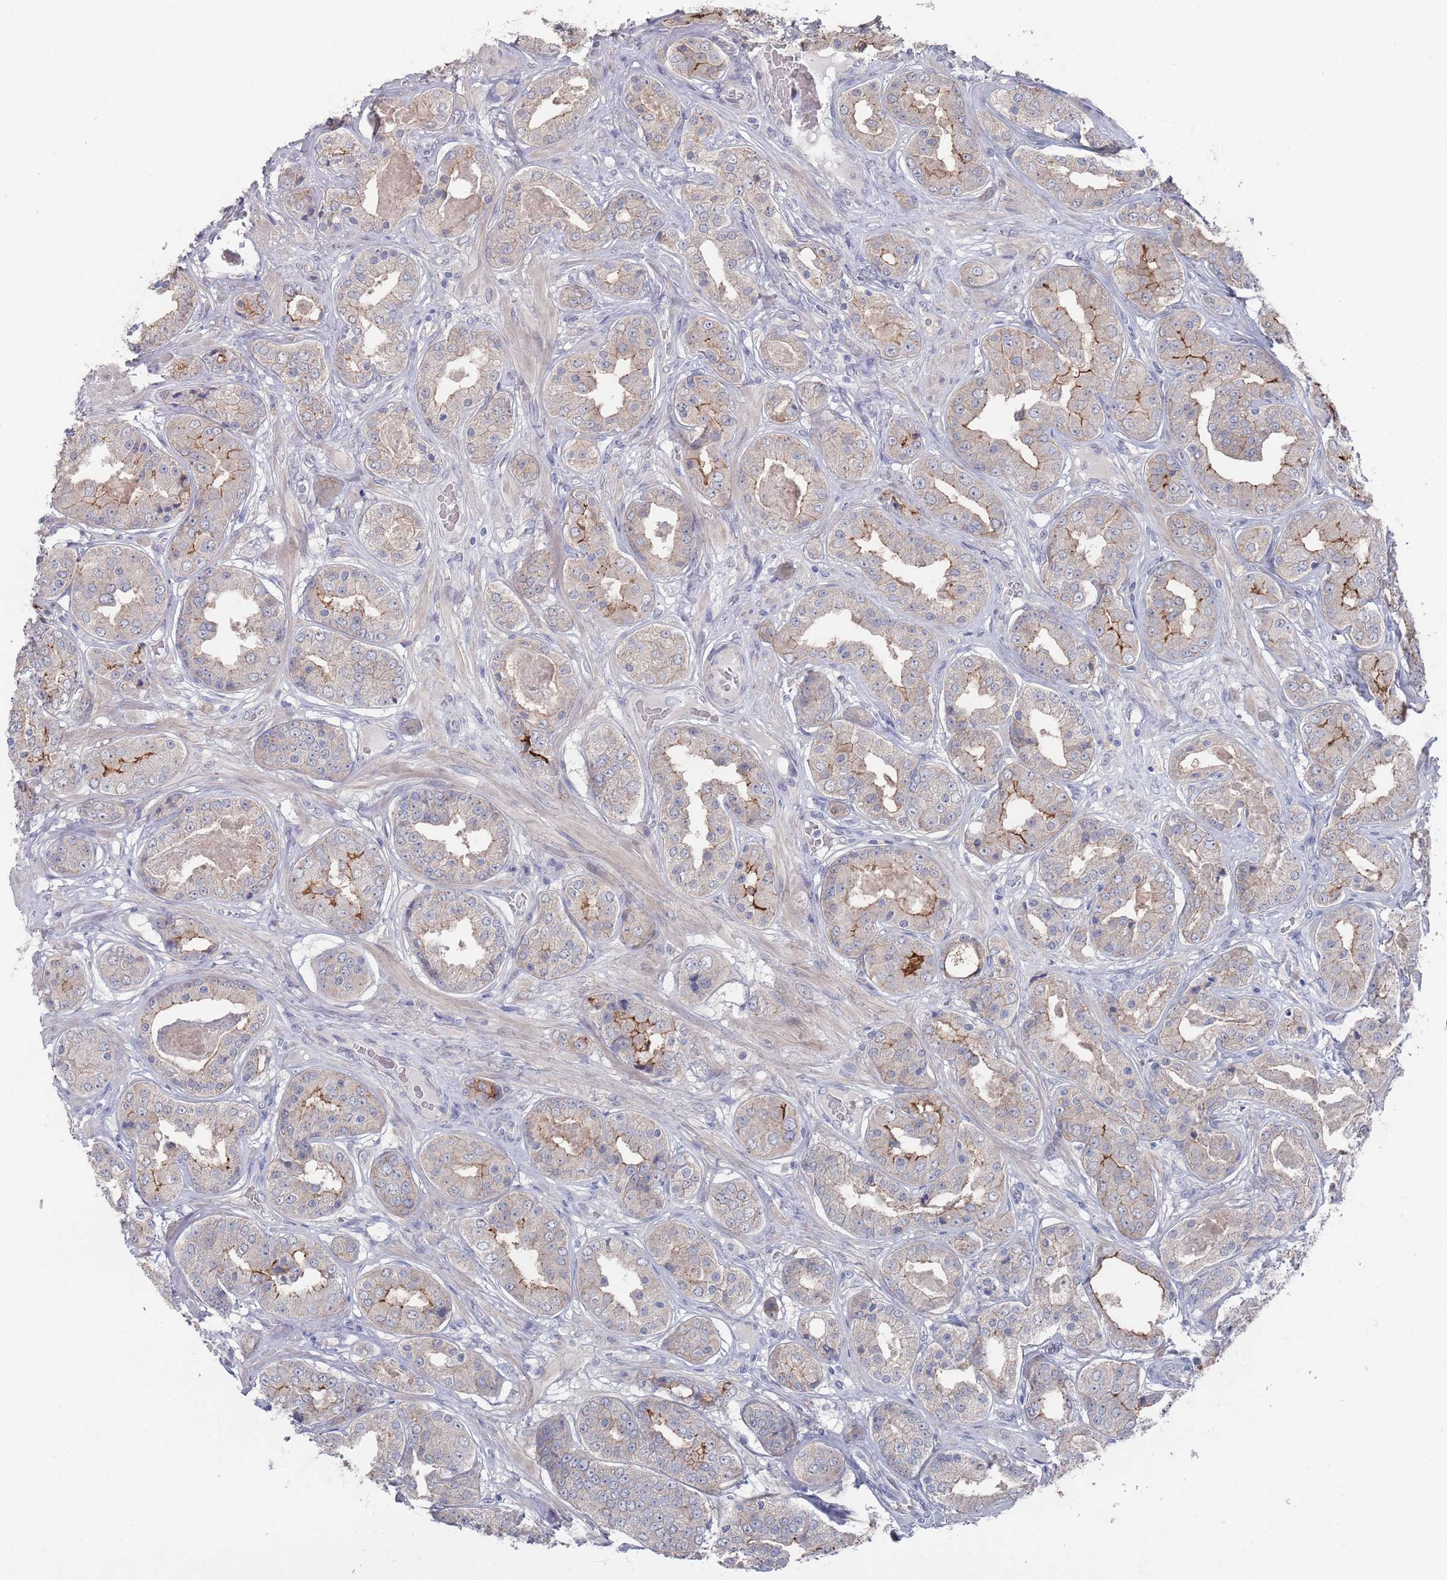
{"staining": {"intensity": "moderate", "quantity": "25%-75%", "location": "cytoplasmic/membranous"}, "tissue": "prostate cancer", "cell_type": "Tumor cells", "image_type": "cancer", "snomed": [{"axis": "morphology", "description": "Adenocarcinoma, High grade"}, {"axis": "topography", "description": "Prostate"}], "caption": "High-grade adenocarcinoma (prostate) stained with a brown dye reveals moderate cytoplasmic/membranous positive positivity in about 25%-75% of tumor cells.", "gene": "PROM2", "patient": {"sex": "male", "age": 63}}